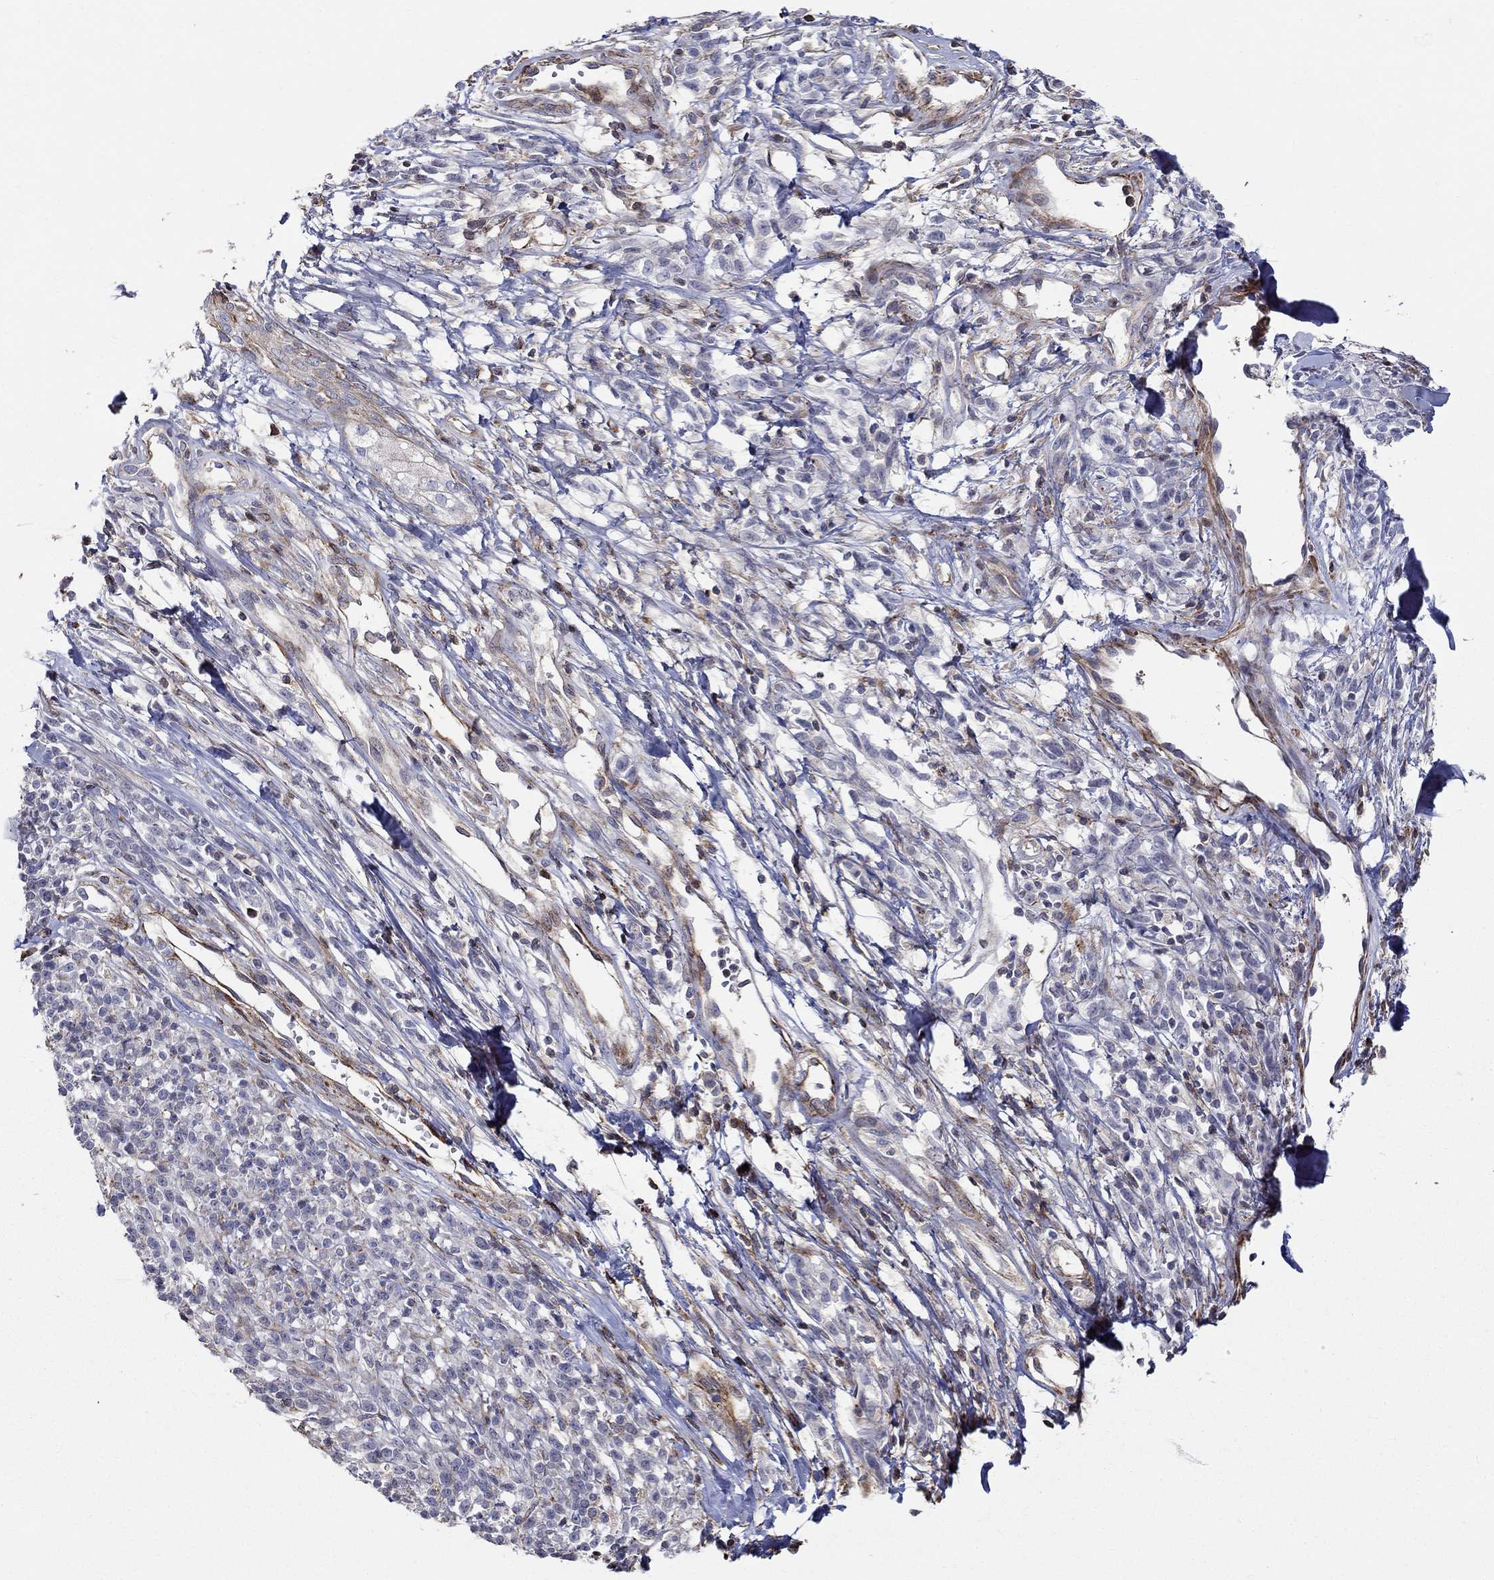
{"staining": {"intensity": "negative", "quantity": "none", "location": "none"}, "tissue": "melanoma", "cell_type": "Tumor cells", "image_type": "cancer", "snomed": [{"axis": "morphology", "description": "Malignant melanoma, NOS"}, {"axis": "topography", "description": "Skin"}, {"axis": "topography", "description": "Skin of trunk"}], "caption": "High power microscopy micrograph of an immunohistochemistry micrograph of melanoma, revealing no significant staining in tumor cells.", "gene": "NPHP1", "patient": {"sex": "male", "age": 74}}